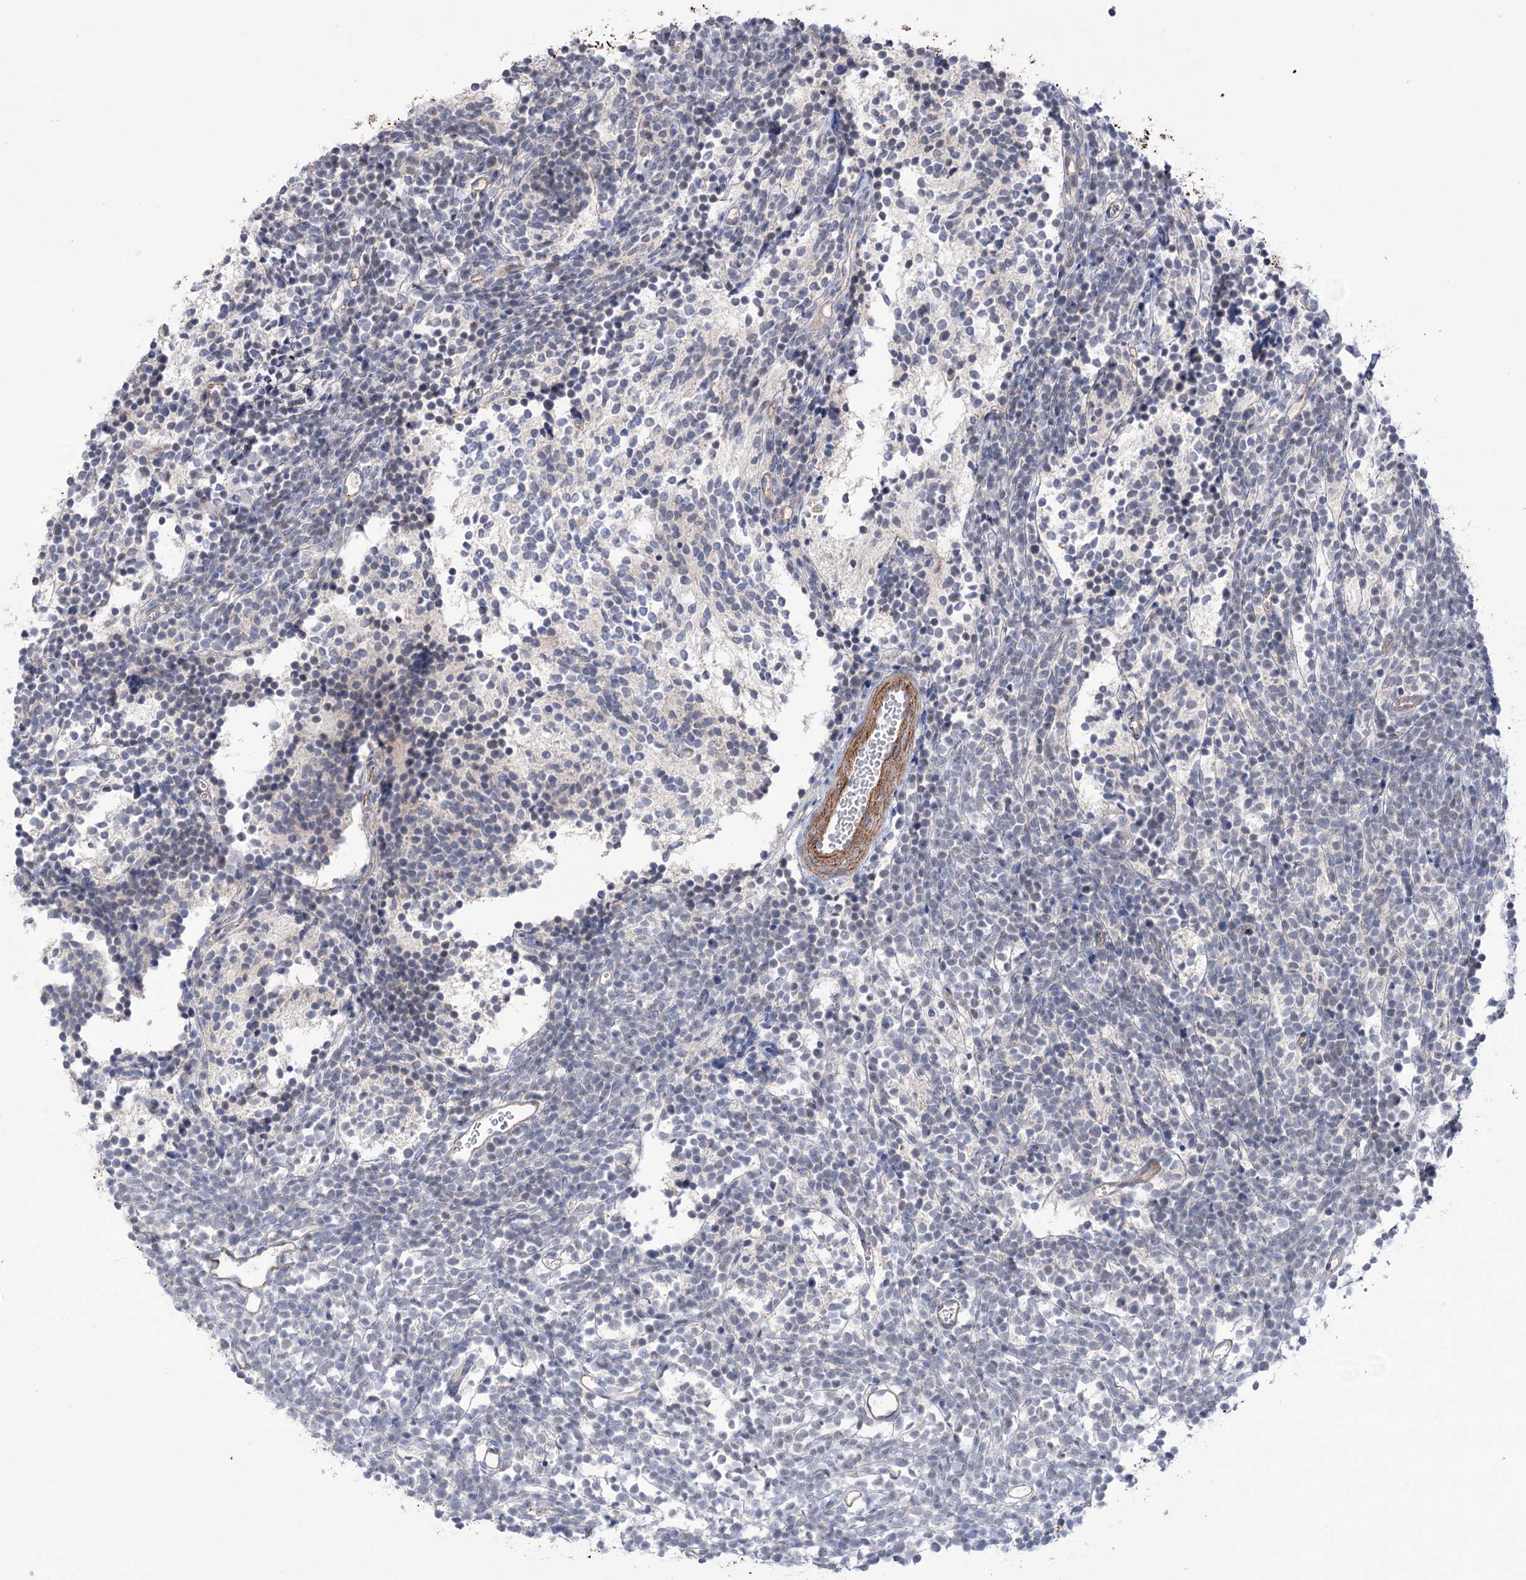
{"staining": {"intensity": "negative", "quantity": "none", "location": "none"}, "tissue": "glioma", "cell_type": "Tumor cells", "image_type": "cancer", "snomed": [{"axis": "morphology", "description": "Glioma, malignant, Low grade"}, {"axis": "topography", "description": "Brain"}], "caption": "IHC micrograph of malignant low-grade glioma stained for a protein (brown), which shows no positivity in tumor cells.", "gene": "TRIM71", "patient": {"sex": "female", "age": 1}}